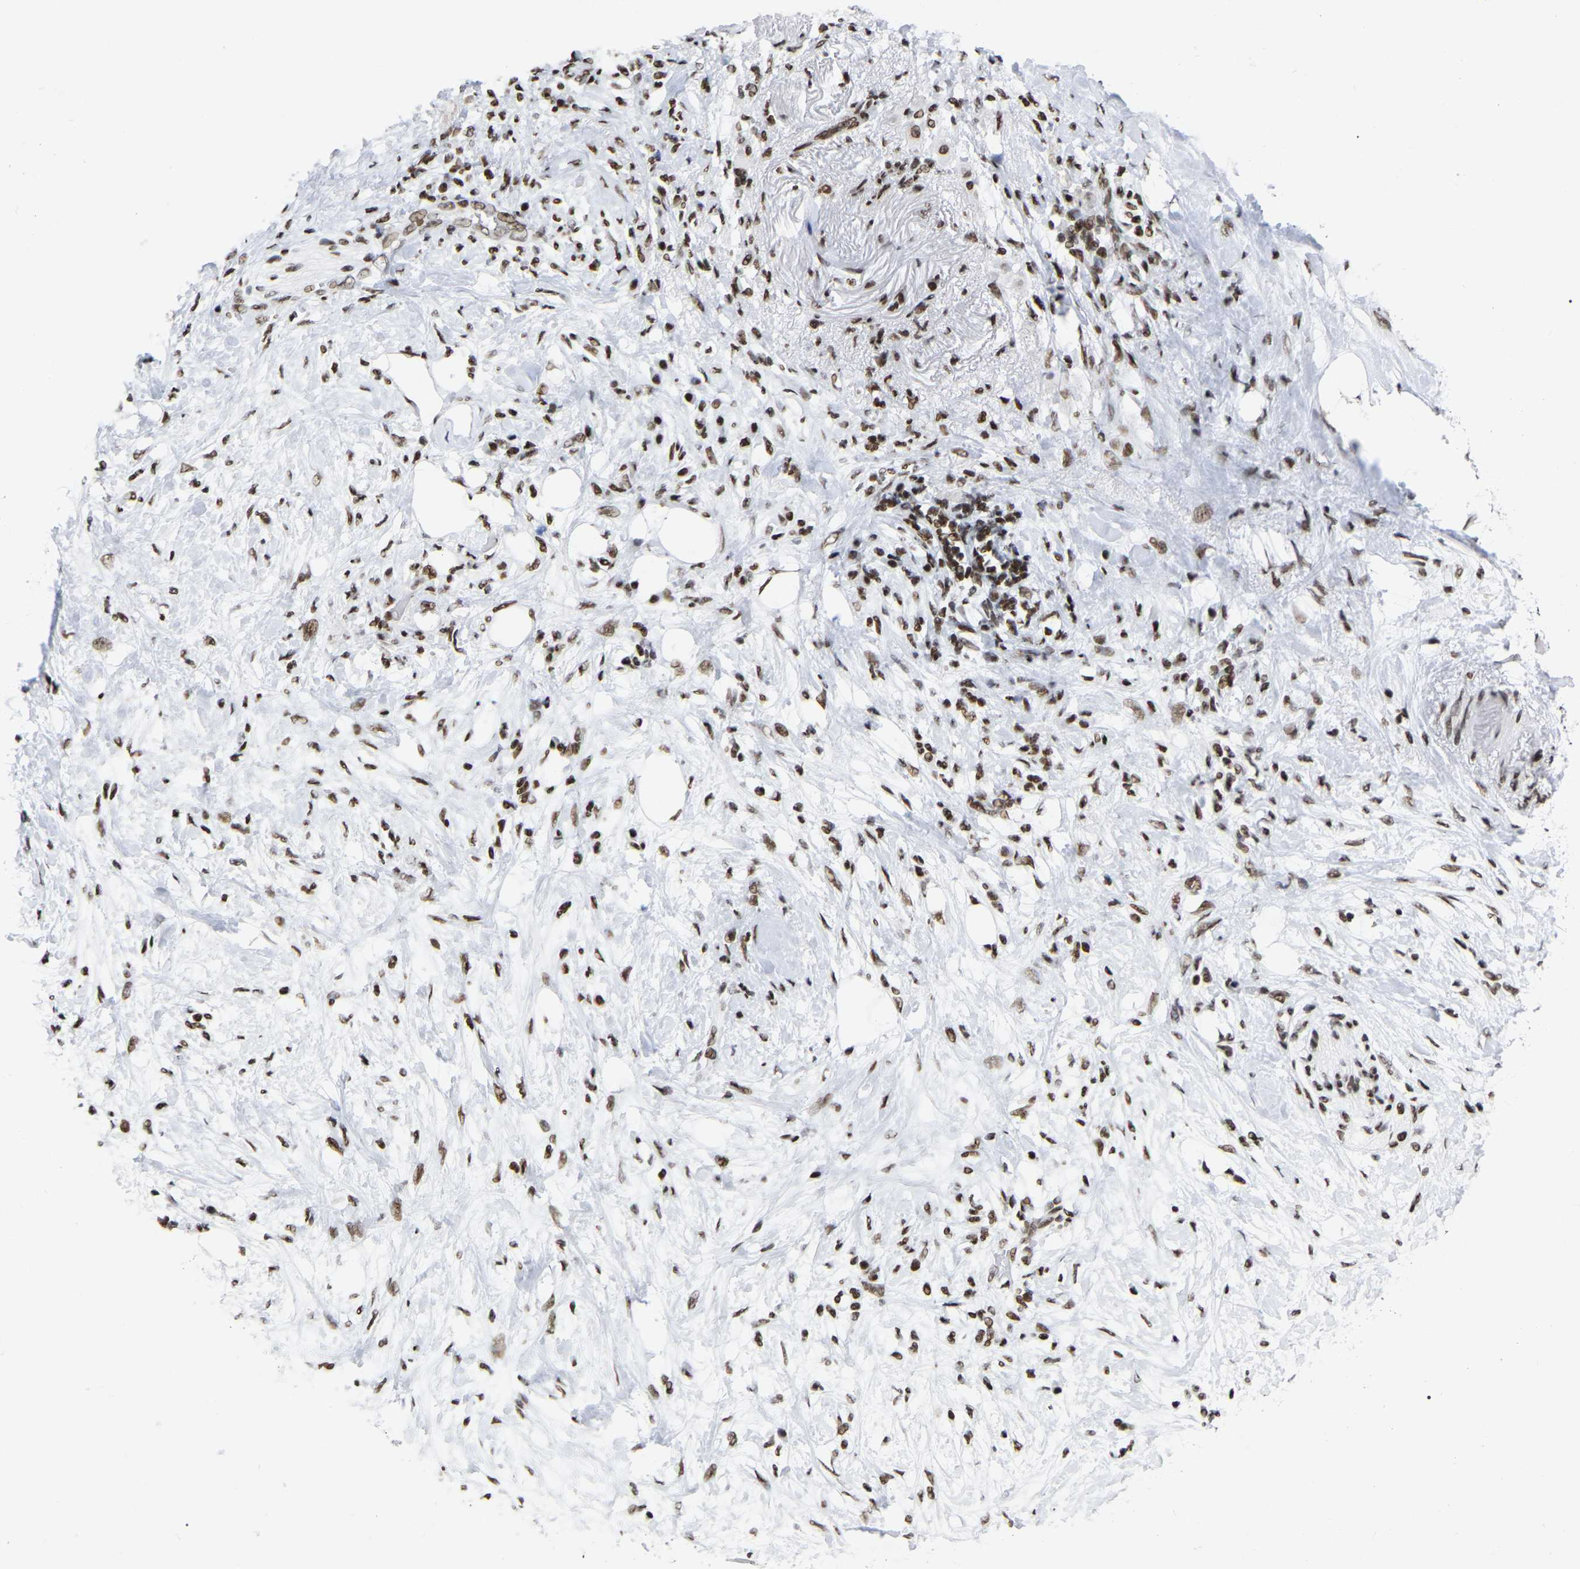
{"staining": {"intensity": "weak", "quantity": ">75%", "location": "nuclear"}, "tissue": "pancreatic cancer", "cell_type": "Tumor cells", "image_type": "cancer", "snomed": [{"axis": "morphology", "description": "Normal tissue, NOS"}, {"axis": "morphology", "description": "Adenocarcinoma, NOS"}, {"axis": "topography", "description": "Pancreas"}, {"axis": "topography", "description": "Duodenum"}], "caption": "DAB immunohistochemical staining of pancreatic cancer (adenocarcinoma) exhibits weak nuclear protein expression in approximately >75% of tumor cells.", "gene": "PRCC", "patient": {"sex": "female", "age": 60}}